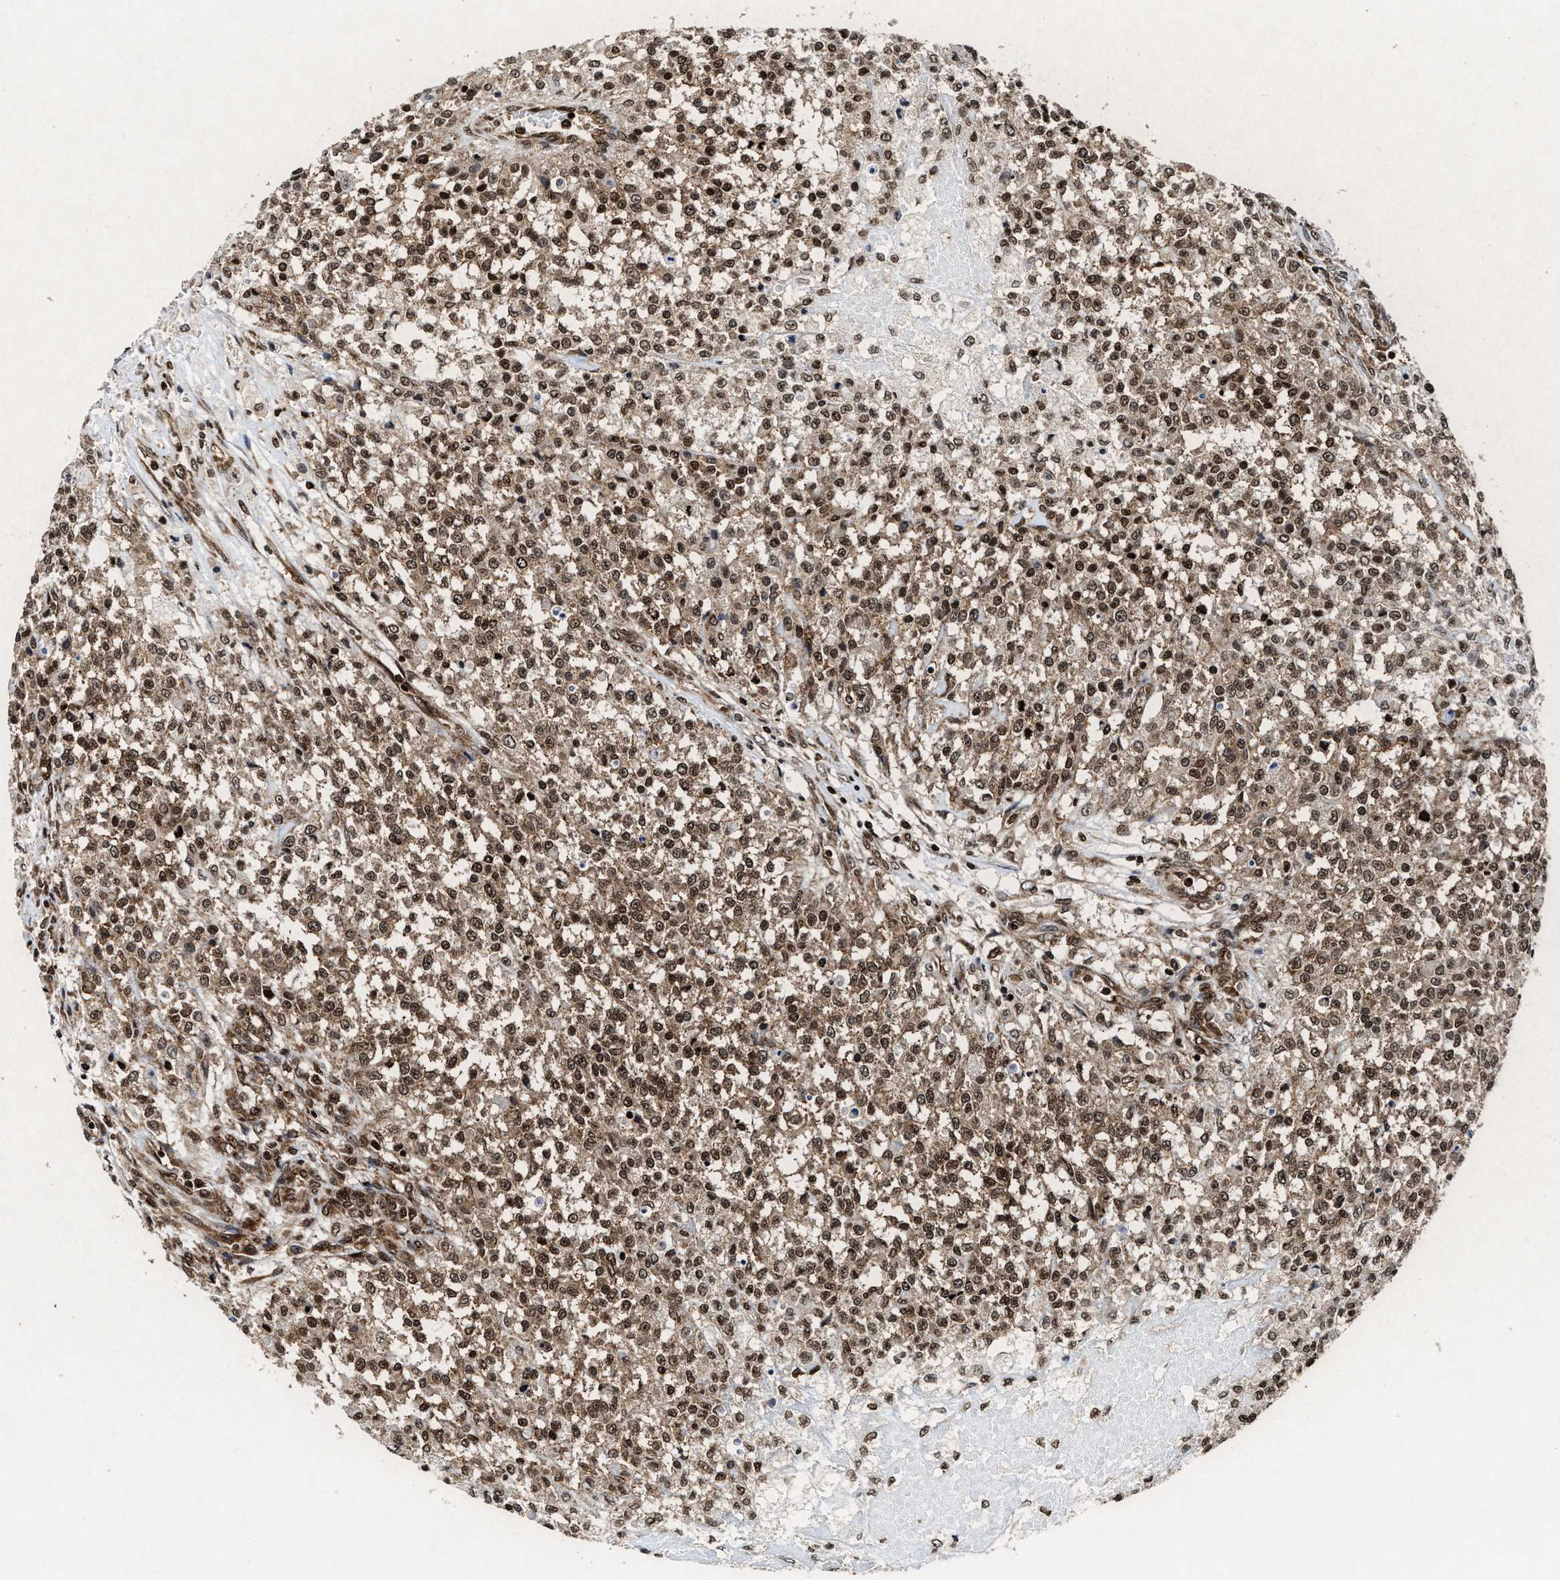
{"staining": {"intensity": "strong", "quantity": ">75%", "location": "cytoplasmic/membranous,nuclear"}, "tissue": "testis cancer", "cell_type": "Tumor cells", "image_type": "cancer", "snomed": [{"axis": "morphology", "description": "Seminoma, NOS"}, {"axis": "topography", "description": "Testis"}], "caption": "A high-resolution micrograph shows immunohistochemistry staining of testis seminoma, which exhibits strong cytoplasmic/membranous and nuclear expression in about >75% of tumor cells. Using DAB (brown) and hematoxylin (blue) stains, captured at high magnification using brightfield microscopy.", "gene": "ALYREF", "patient": {"sex": "male", "age": 59}}